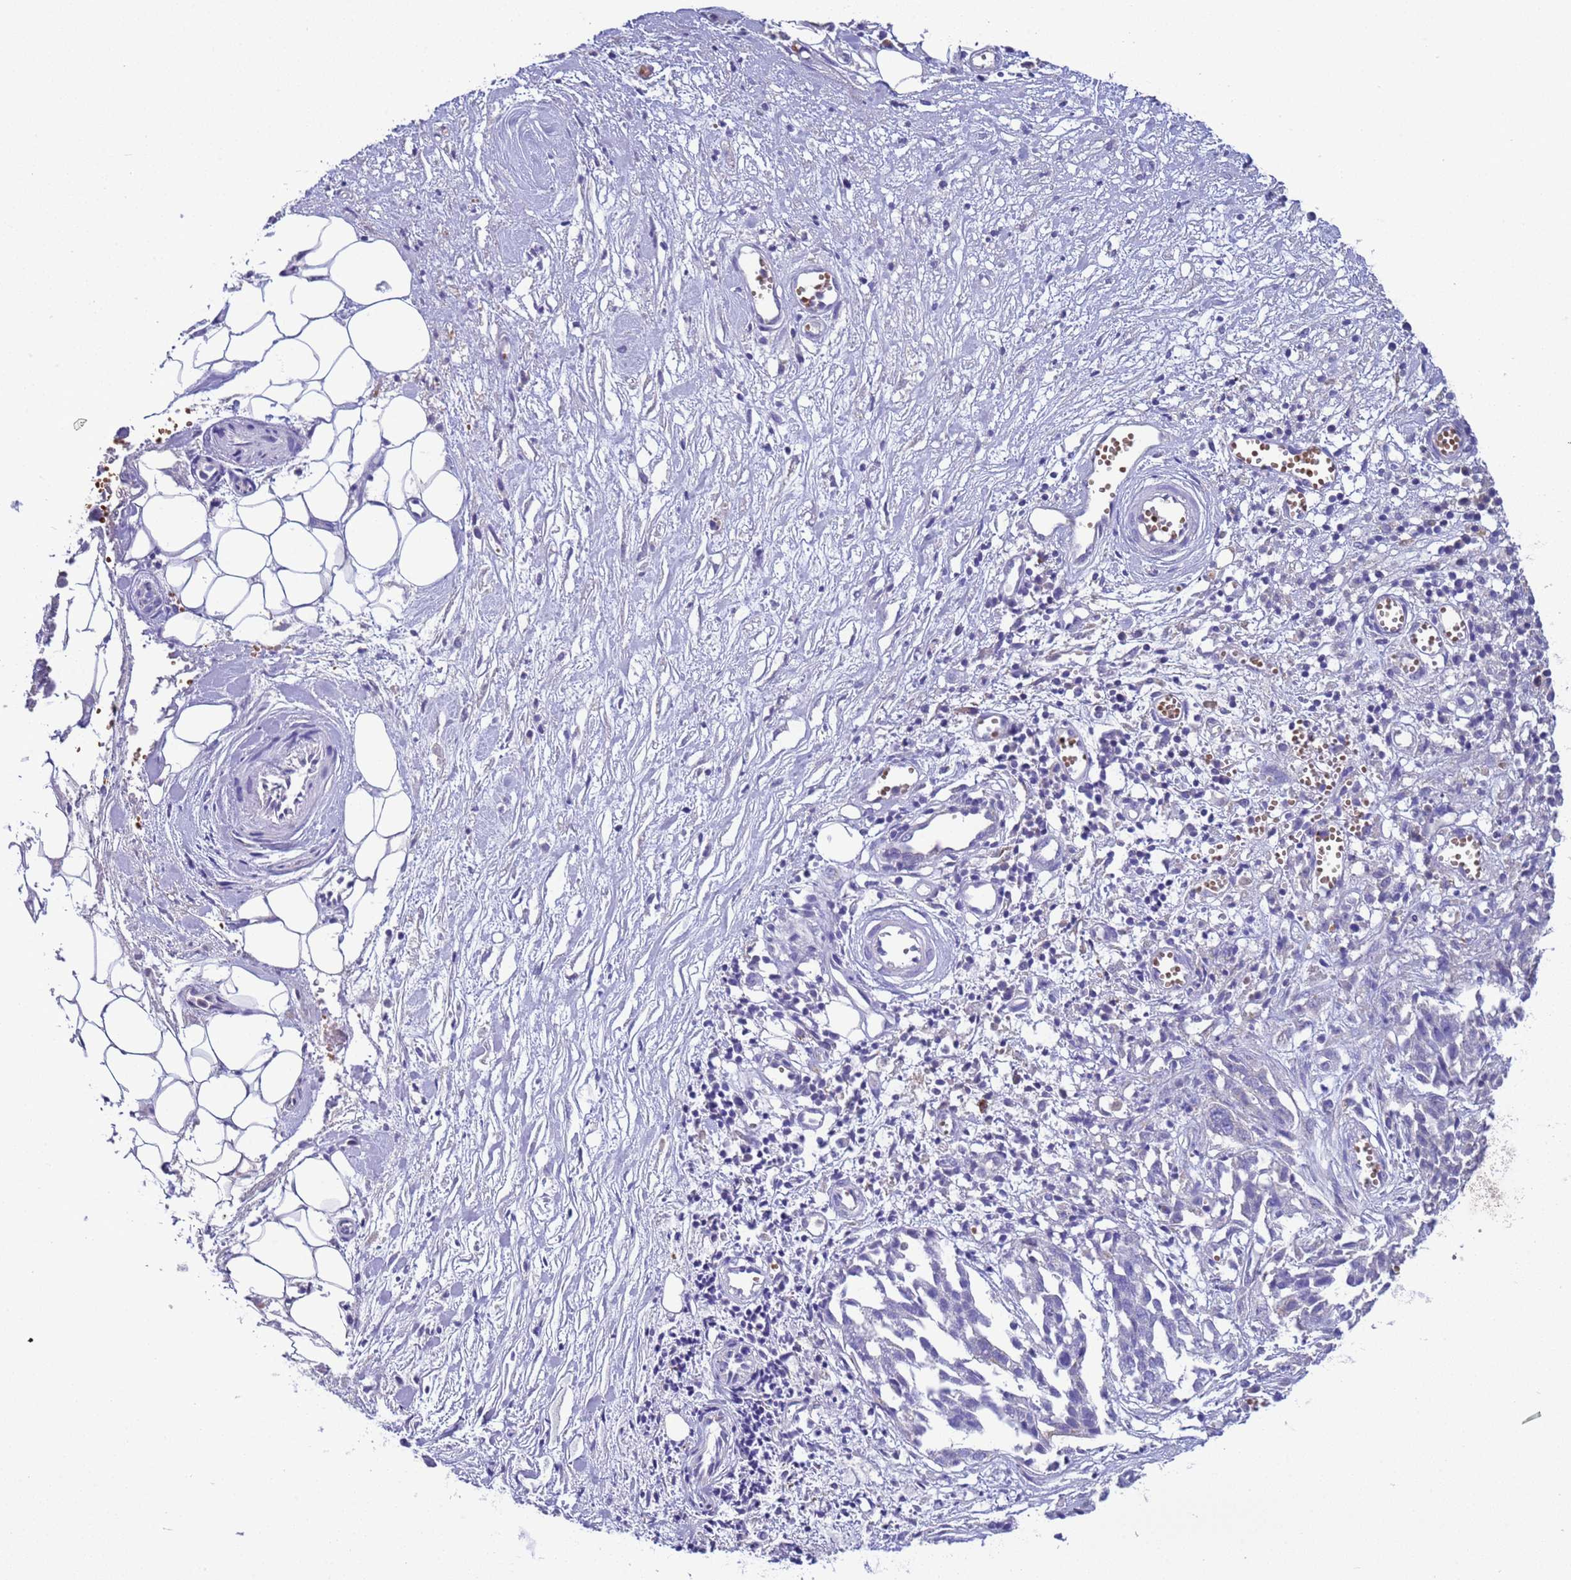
{"staining": {"intensity": "negative", "quantity": "none", "location": "none"}, "tissue": "ovarian cancer", "cell_type": "Tumor cells", "image_type": "cancer", "snomed": [{"axis": "morphology", "description": "Cystadenocarcinoma, serous, NOS"}, {"axis": "topography", "description": "Soft tissue"}, {"axis": "topography", "description": "Ovary"}], "caption": "An immunohistochemistry photomicrograph of serous cystadenocarcinoma (ovarian) is shown. There is no staining in tumor cells of serous cystadenocarcinoma (ovarian). Nuclei are stained in blue.", "gene": "SLC24A3", "patient": {"sex": "female", "age": 57}}